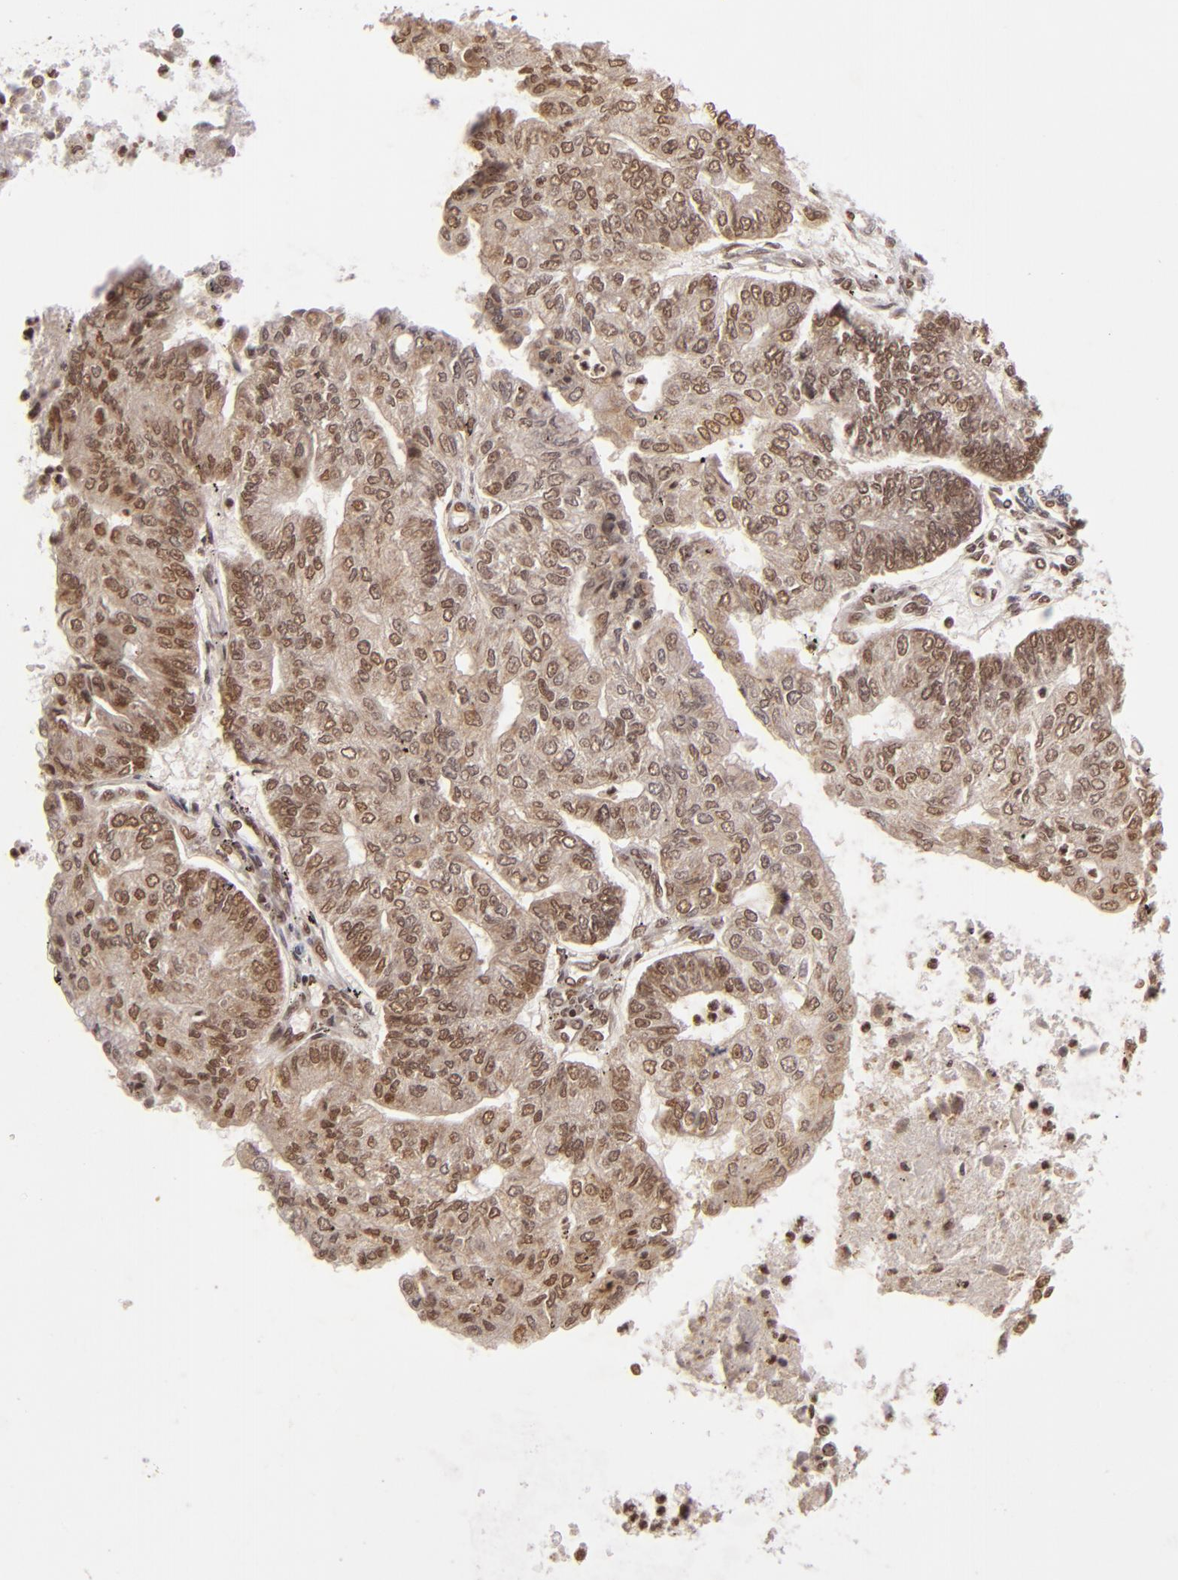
{"staining": {"intensity": "moderate", "quantity": ">75%", "location": "nuclear"}, "tissue": "endometrial cancer", "cell_type": "Tumor cells", "image_type": "cancer", "snomed": [{"axis": "morphology", "description": "Adenocarcinoma, NOS"}, {"axis": "topography", "description": "Endometrium"}], "caption": "High-power microscopy captured an immunohistochemistry (IHC) micrograph of endometrial cancer (adenocarcinoma), revealing moderate nuclear expression in about >75% of tumor cells.", "gene": "CUL3", "patient": {"sex": "female", "age": 59}}